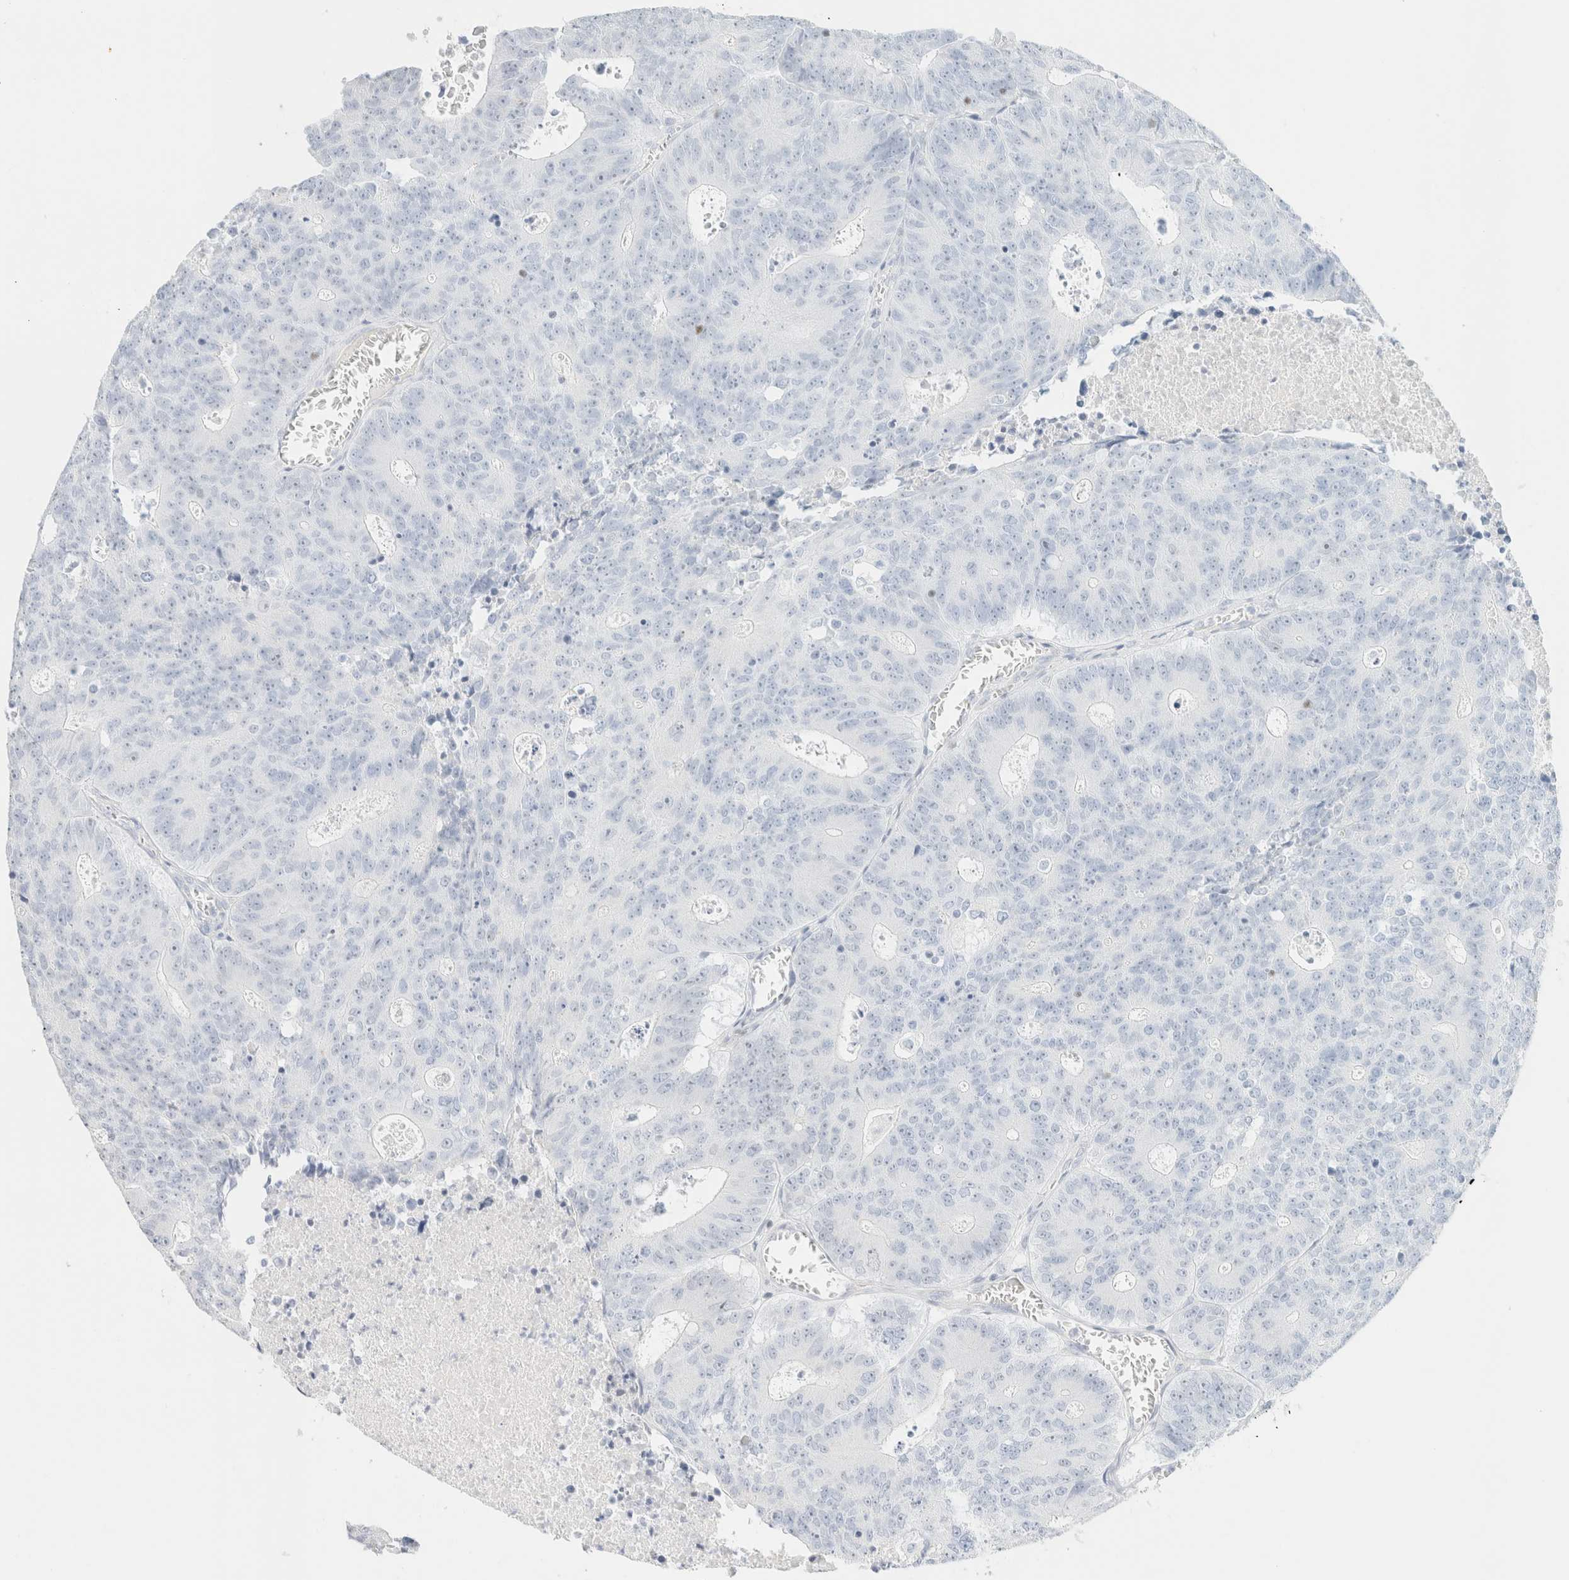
{"staining": {"intensity": "negative", "quantity": "none", "location": "none"}, "tissue": "colorectal cancer", "cell_type": "Tumor cells", "image_type": "cancer", "snomed": [{"axis": "morphology", "description": "Adenocarcinoma, NOS"}, {"axis": "topography", "description": "Colon"}], "caption": "This is an IHC photomicrograph of human colorectal cancer (adenocarcinoma). There is no staining in tumor cells.", "gene": "IKZF3", "patient": {"sex": "male", "age": 87}}